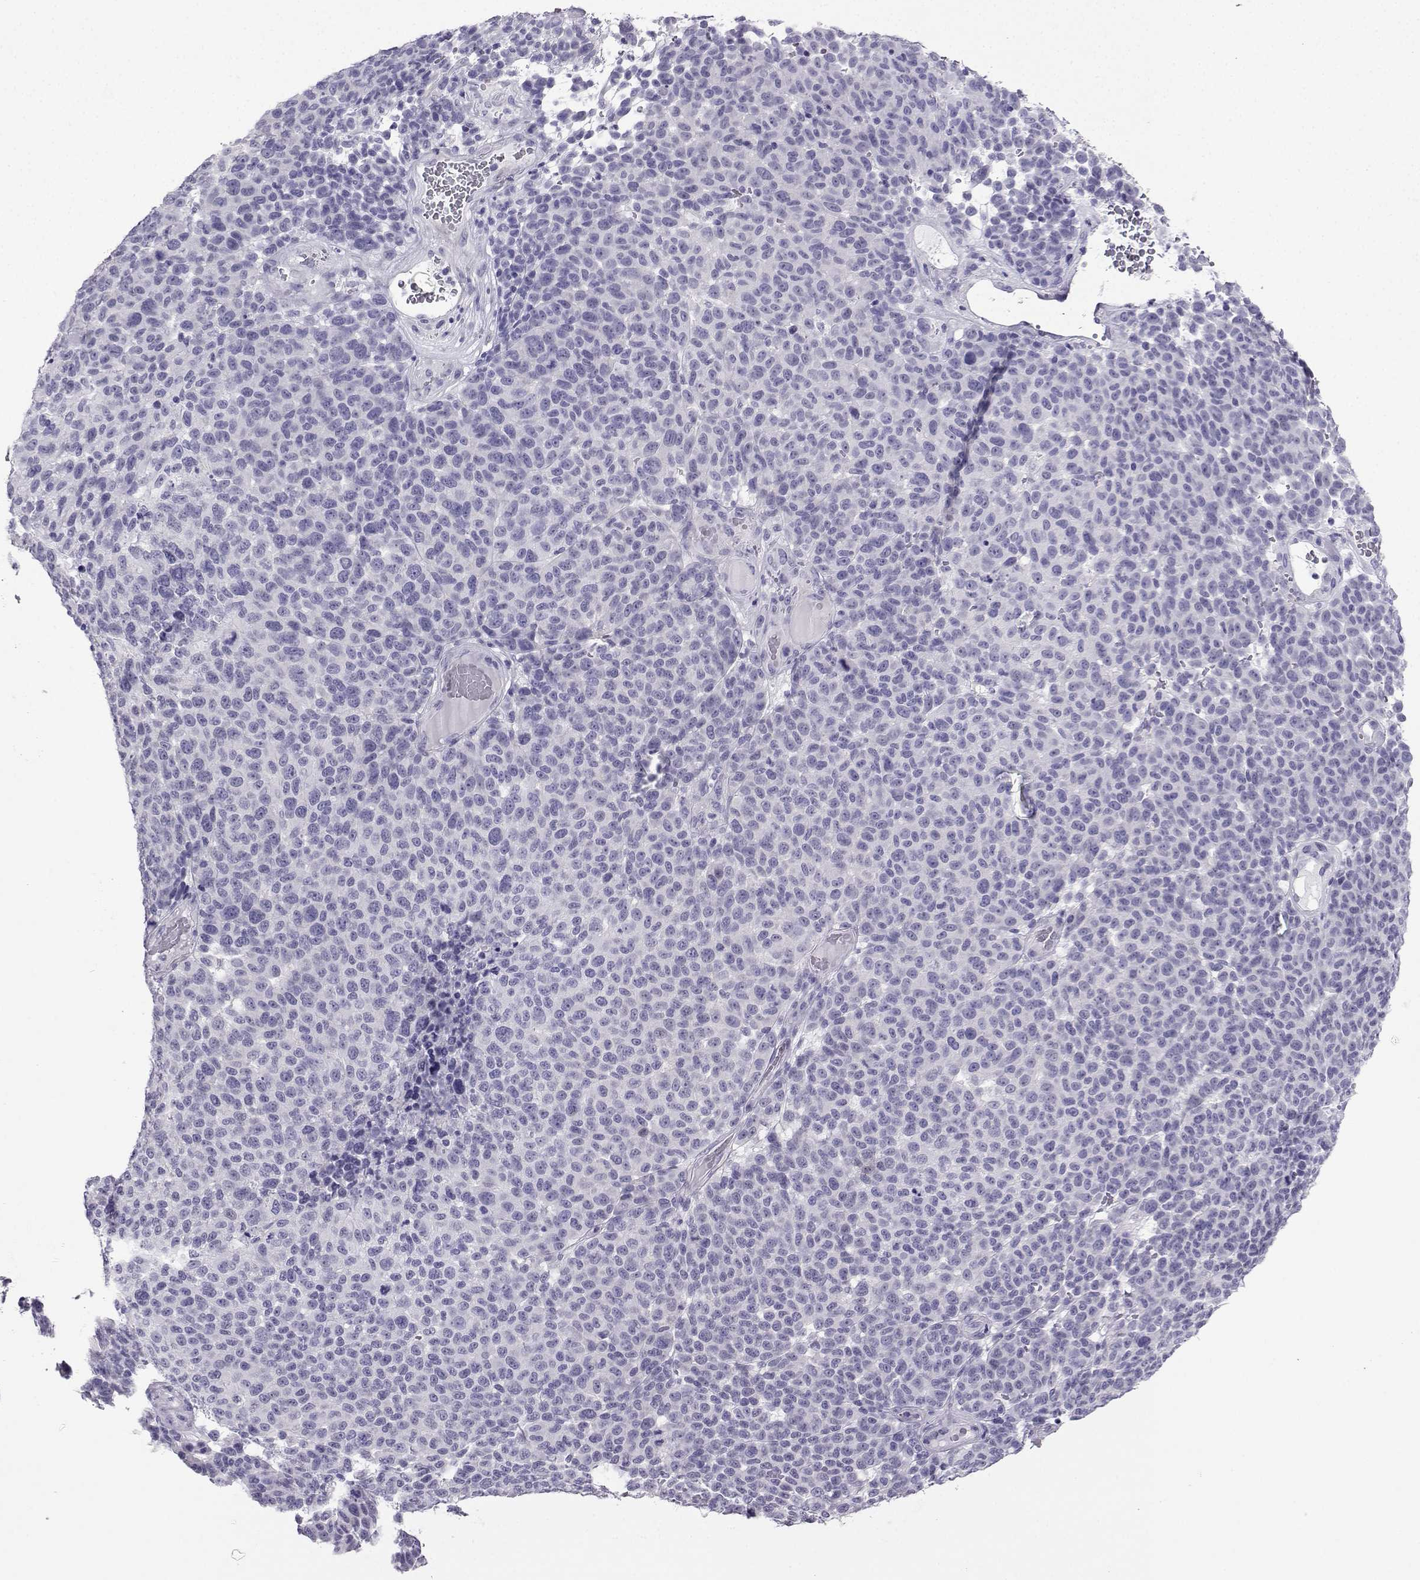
{"staining": {"intensity": "negative", "quantity": "none", "location": "none"}, "tissue": "melanoma", "cell_type": "Tumor cells", "image_type": "cancer", "snomed": [{"axis": "morphology", "description": "Malignant melanoma, NOS"}, {"axis": "topography", "description": "Skin"}], "caption": "Immunohistochemical staining of human malignant melanoma exhibits no significant expression in tumor cells.", "gene": "KIF17", "patient": {"sex": "male", "age": 59}}